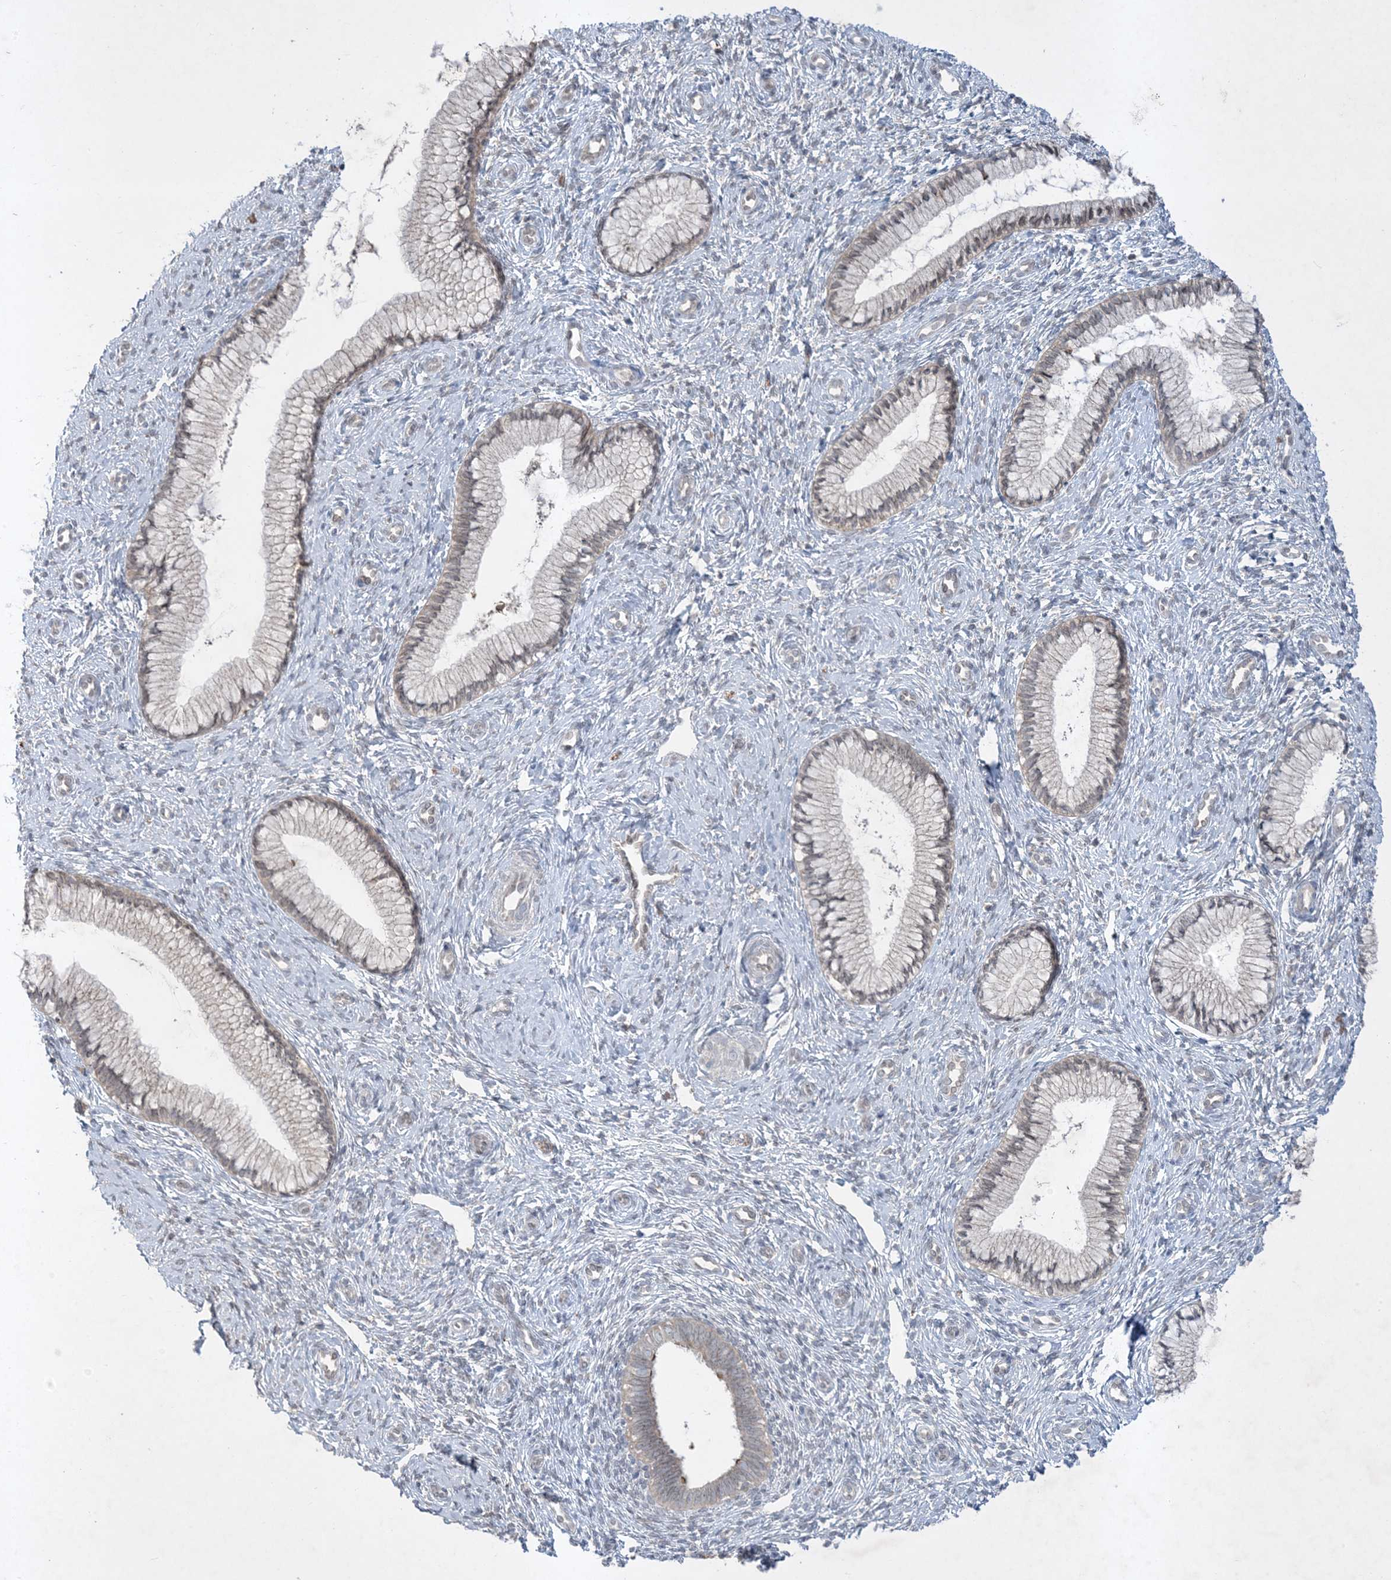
{"staining": {"intensity": "weak", "quantity": "<25%", "location": "cytoplasmic/membranous"}, "tissue": "cervix", "cell_type": "Glandular cells", "image_type": "normal", "snomed": [{"axis": "morphology", "description": "Normal tissue, NOS"}, {"axis": "topography", "description": "Cervix"}], "caption": "Immunohistochemistry (IHC) of unremarkable cervix displays no expression in glandular cells.", "gene": "FNDC1", "patient": {"sex": "female", "age": 27}}